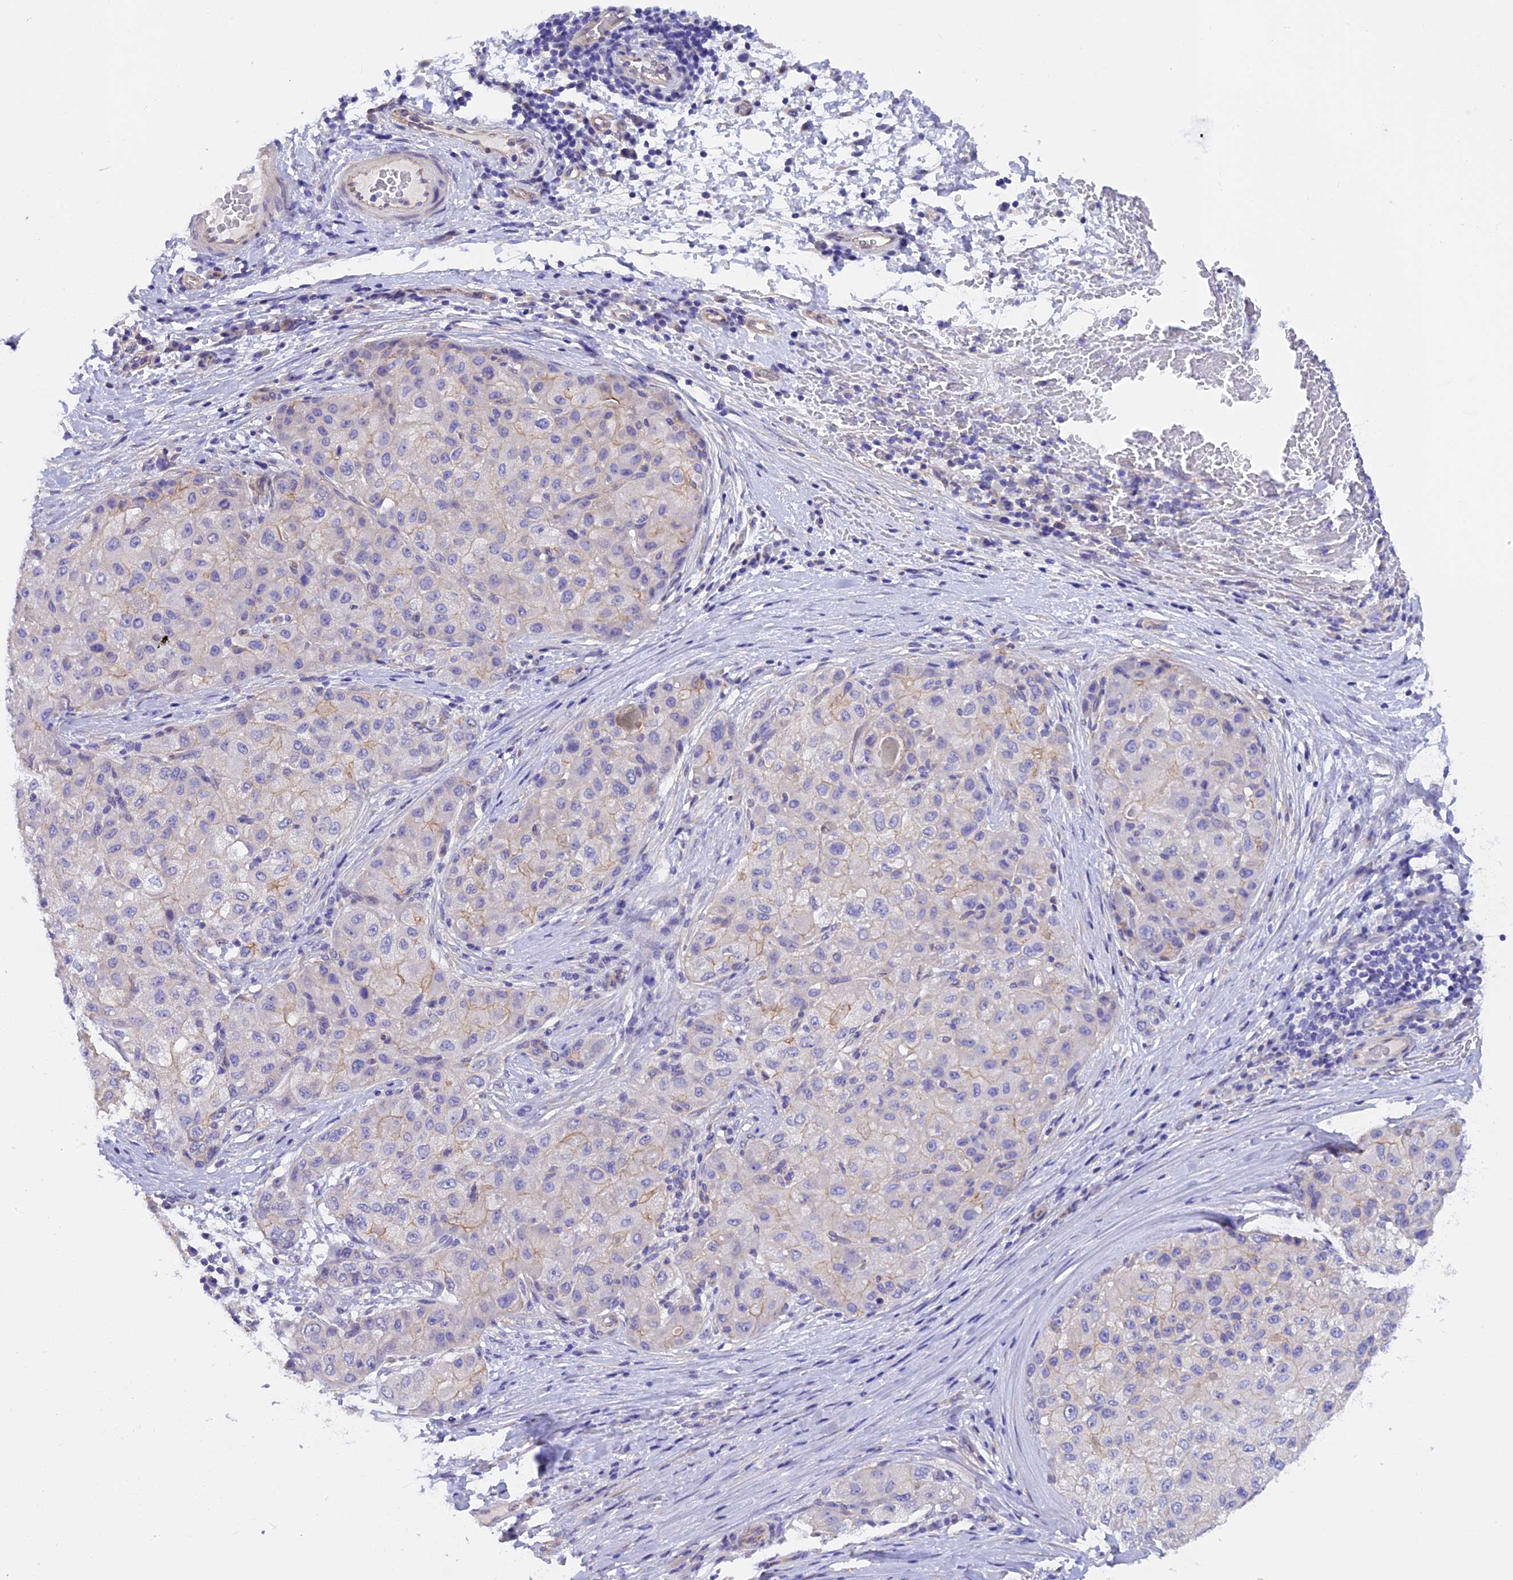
{"staining": {"intensity": "weak", "quantity": "<25%", "location": "cytoplasmic/membranous"}, "tissue": "liver cancer", "cell_type": "Tumor cells", "image_type": "cancer", "snomed": [{"axis": "morphology", "description": "Carcinoma, Hepatocellular, NOS"}, {"axis": "topography", "description": "Liver"}], "caption": "Protein analysis of liver cancer demonstrates no significant expression in tumor cells.", "gene": "C17orf67", "patient": {"sex": "male", "age": 80}}